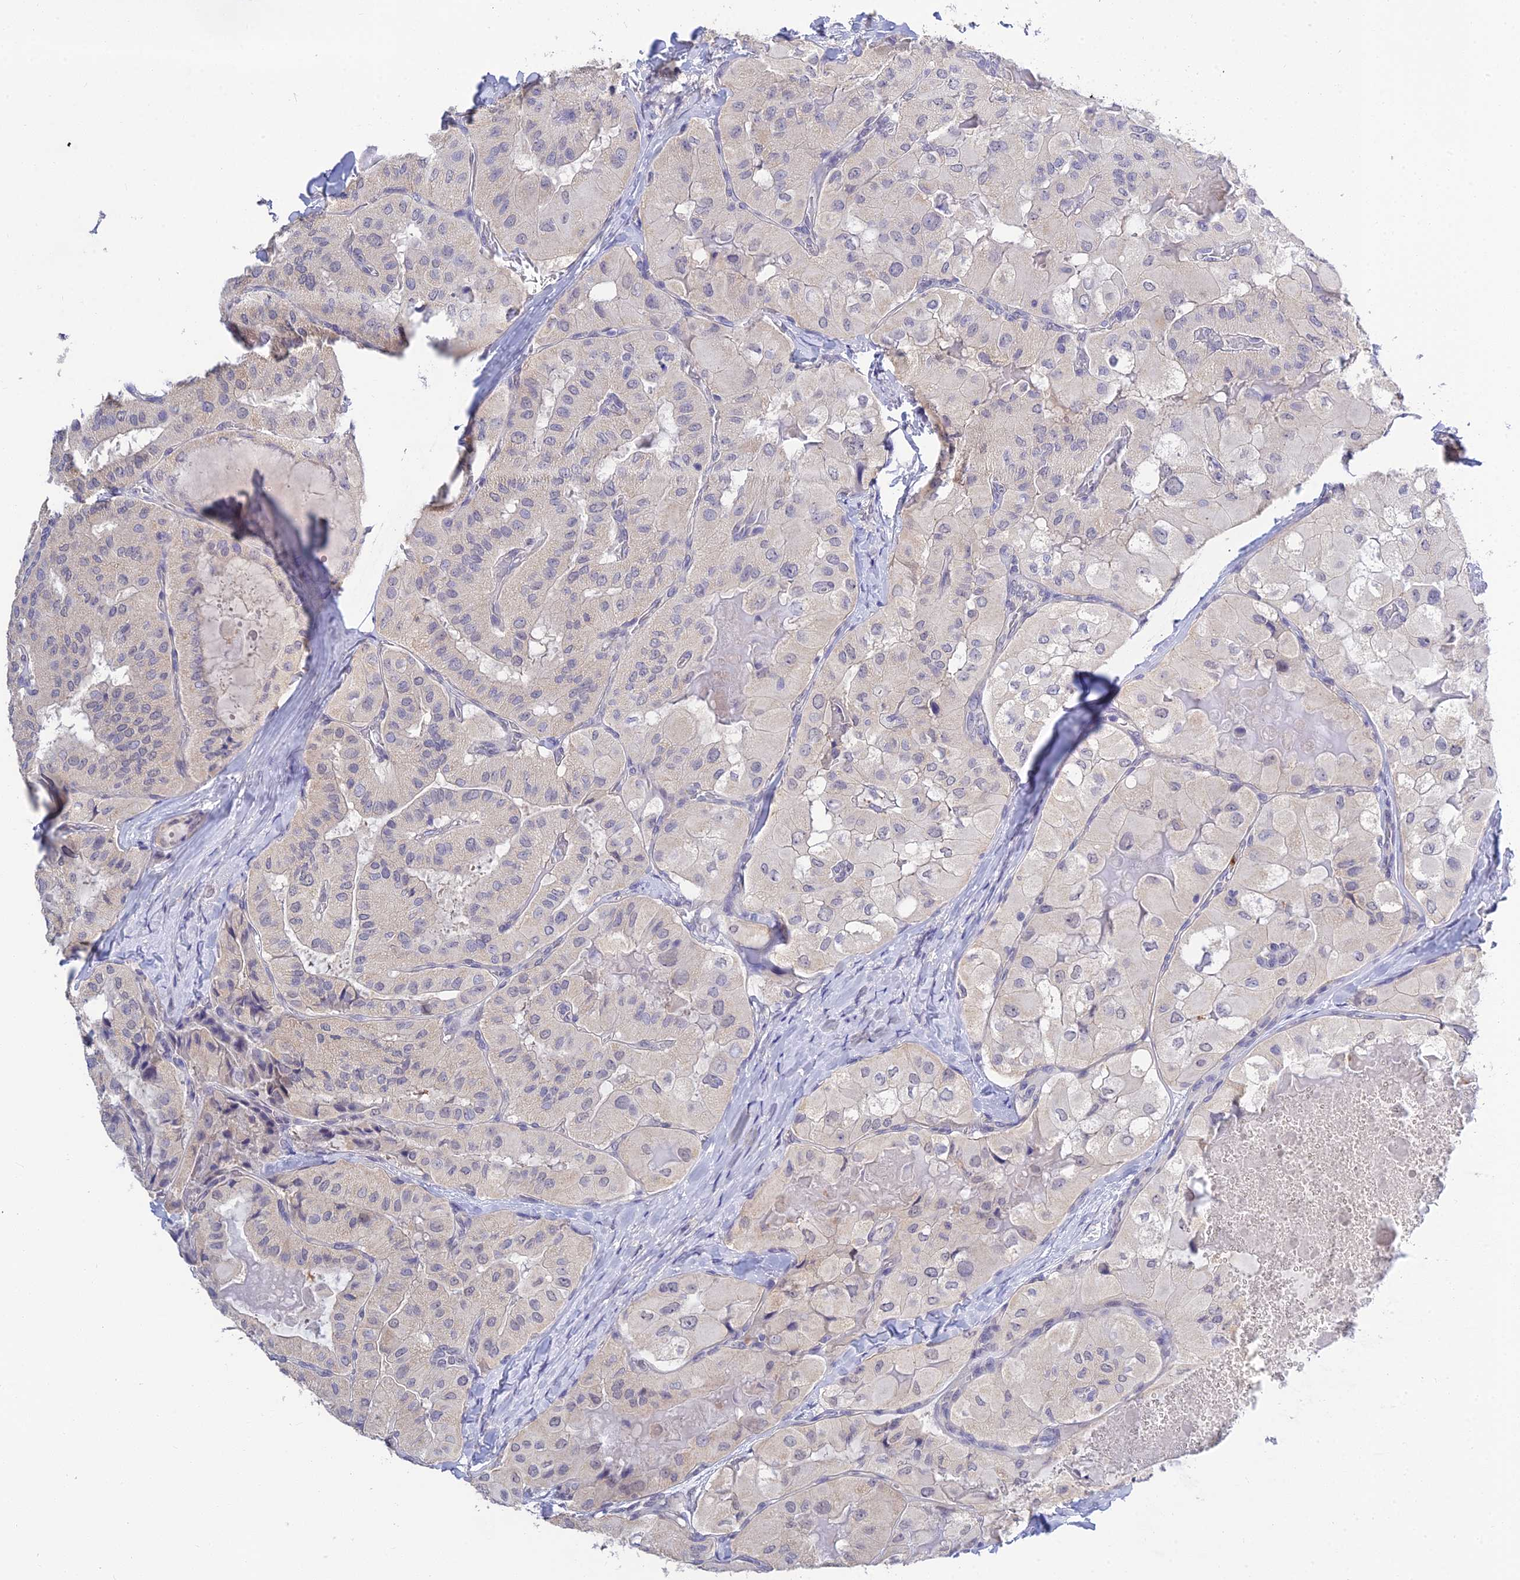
{"staining": {"intensity": "negative", "quantity": "none", "location": "none"}, "tissue": "thyroid cancer", "cell_type": "Tumor cells", "image_type": "cancer", "snomed": [{"axis": "morphology", "description": "Normal tissue, NOS"}, {"axis": "morphology", "description": "Papillary adenocarcinoma, NOS"}, {"axis": "topography", "description": "Thyroid gland"}], "caption": "Histopathology image shows no protein staining in tumor cells of thyroid papillary adenocarcinoma tissue. (DAB (3,3'-diaminobenzidine) IHC, high magnification).", "gene": "HOXB1", "patient": {"sex": "female", "age": 59}}